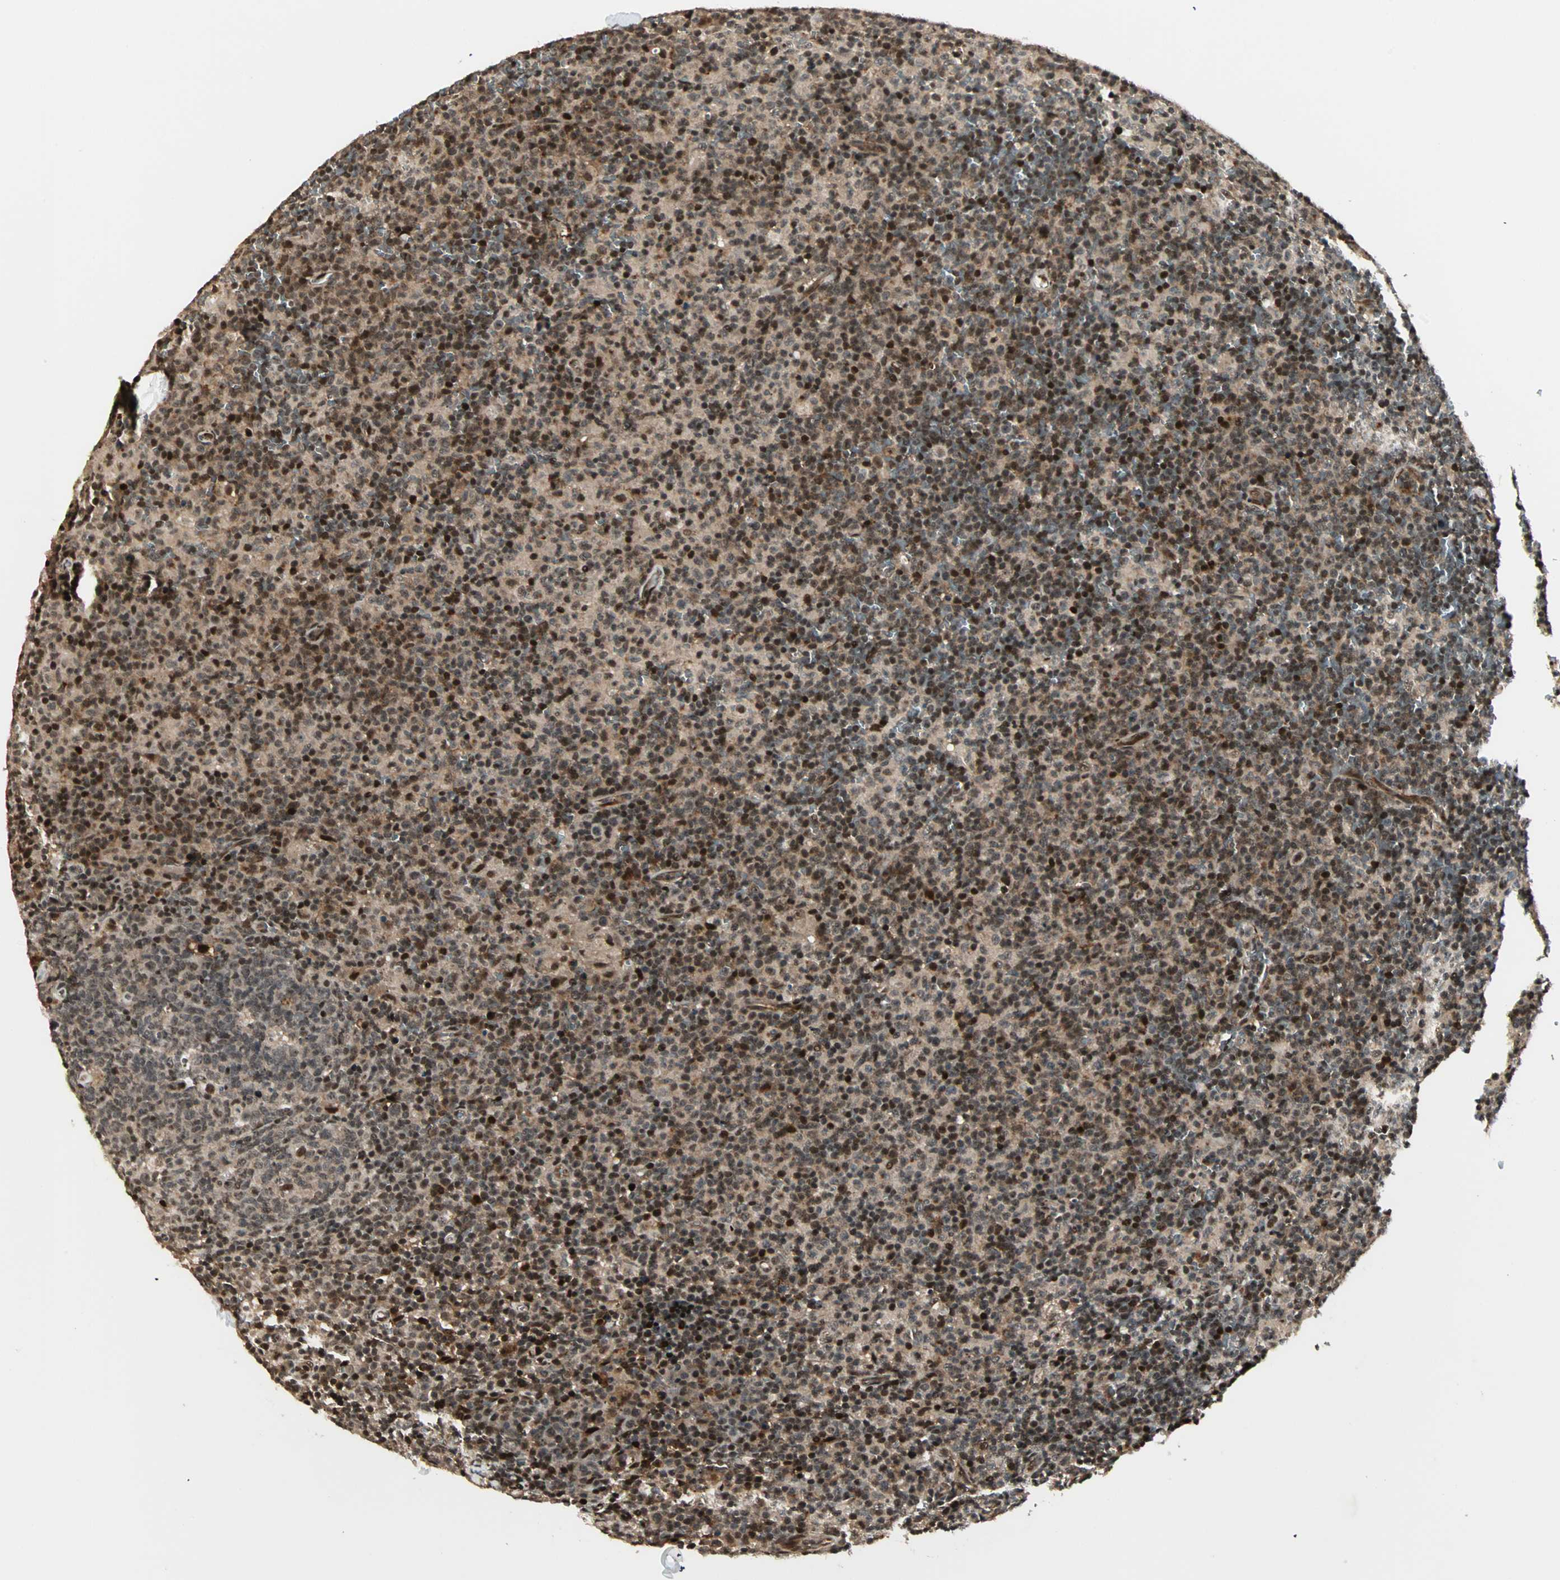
{"staining": {"intensity": "strong", "quantity": ">75%", "location": "cytoplasmic/membranous,nuclear"}, "tissue": "lymph node", "cell_type": "Germinal center cells", "image_type": "normal", "snomed": [{"axis": "morphology", "description": "Normal tissue, NOS"}, {"axis": "morphology", "description": "Inflammation, NOS"}, {"axis": "topography", "description": "Lymph node"}], "caption": "Immunohistochemical staining of benign human lymph node displays high levels of strong cytoplasmic/membranous,nuclear positivity in about >75% of germinal center cells. Immunohistochemistry (ihc) stains the protein of interest in brown and the nuclei are stained blue.", "gene": "ZBED9", "patient": {"sex": "male", "age": 55}}